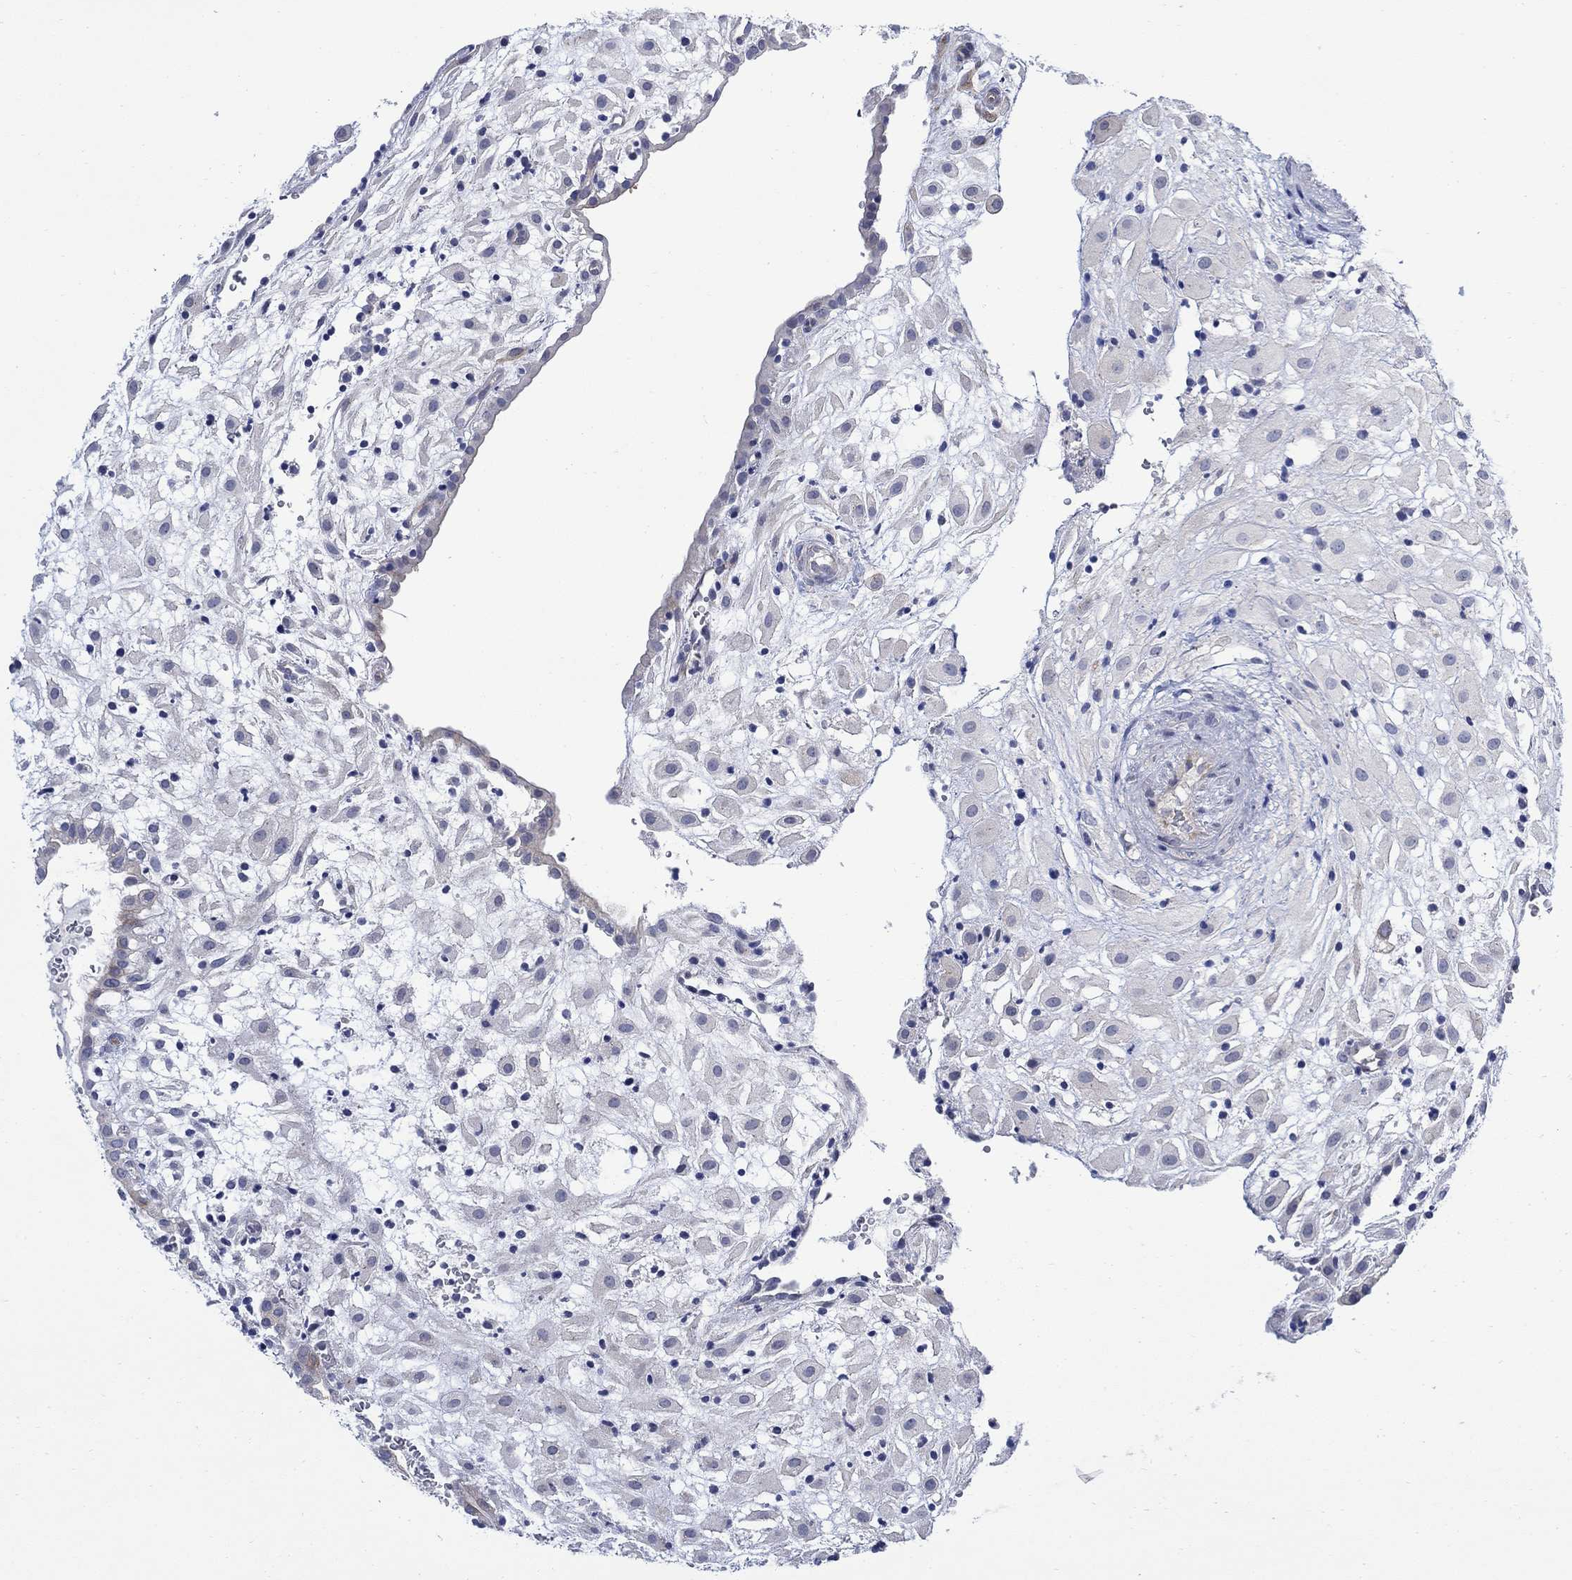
{"staining": {"intensity": "negative", "quantity": "none", "location": "none"}, "tissue": "placenta", "cell_type": "Decidual cells", "image_type": "normal", "snomed": [{"axis": "morphology", "description": "Normal tissue, NOS"}, {"axis": "topography", "description": "Placenta"}], "caption": "There is no significant positivity in decidual cells of placenta. The staining was performed using DAB (3,3'-diaminobenzidine) to visualize the protein expression in brown, while the nuclei were stained in blue with hematoxylin (Magnification: 20x).", "gene": "DLK1", "patient": {"sex": "female", "age": 24}}